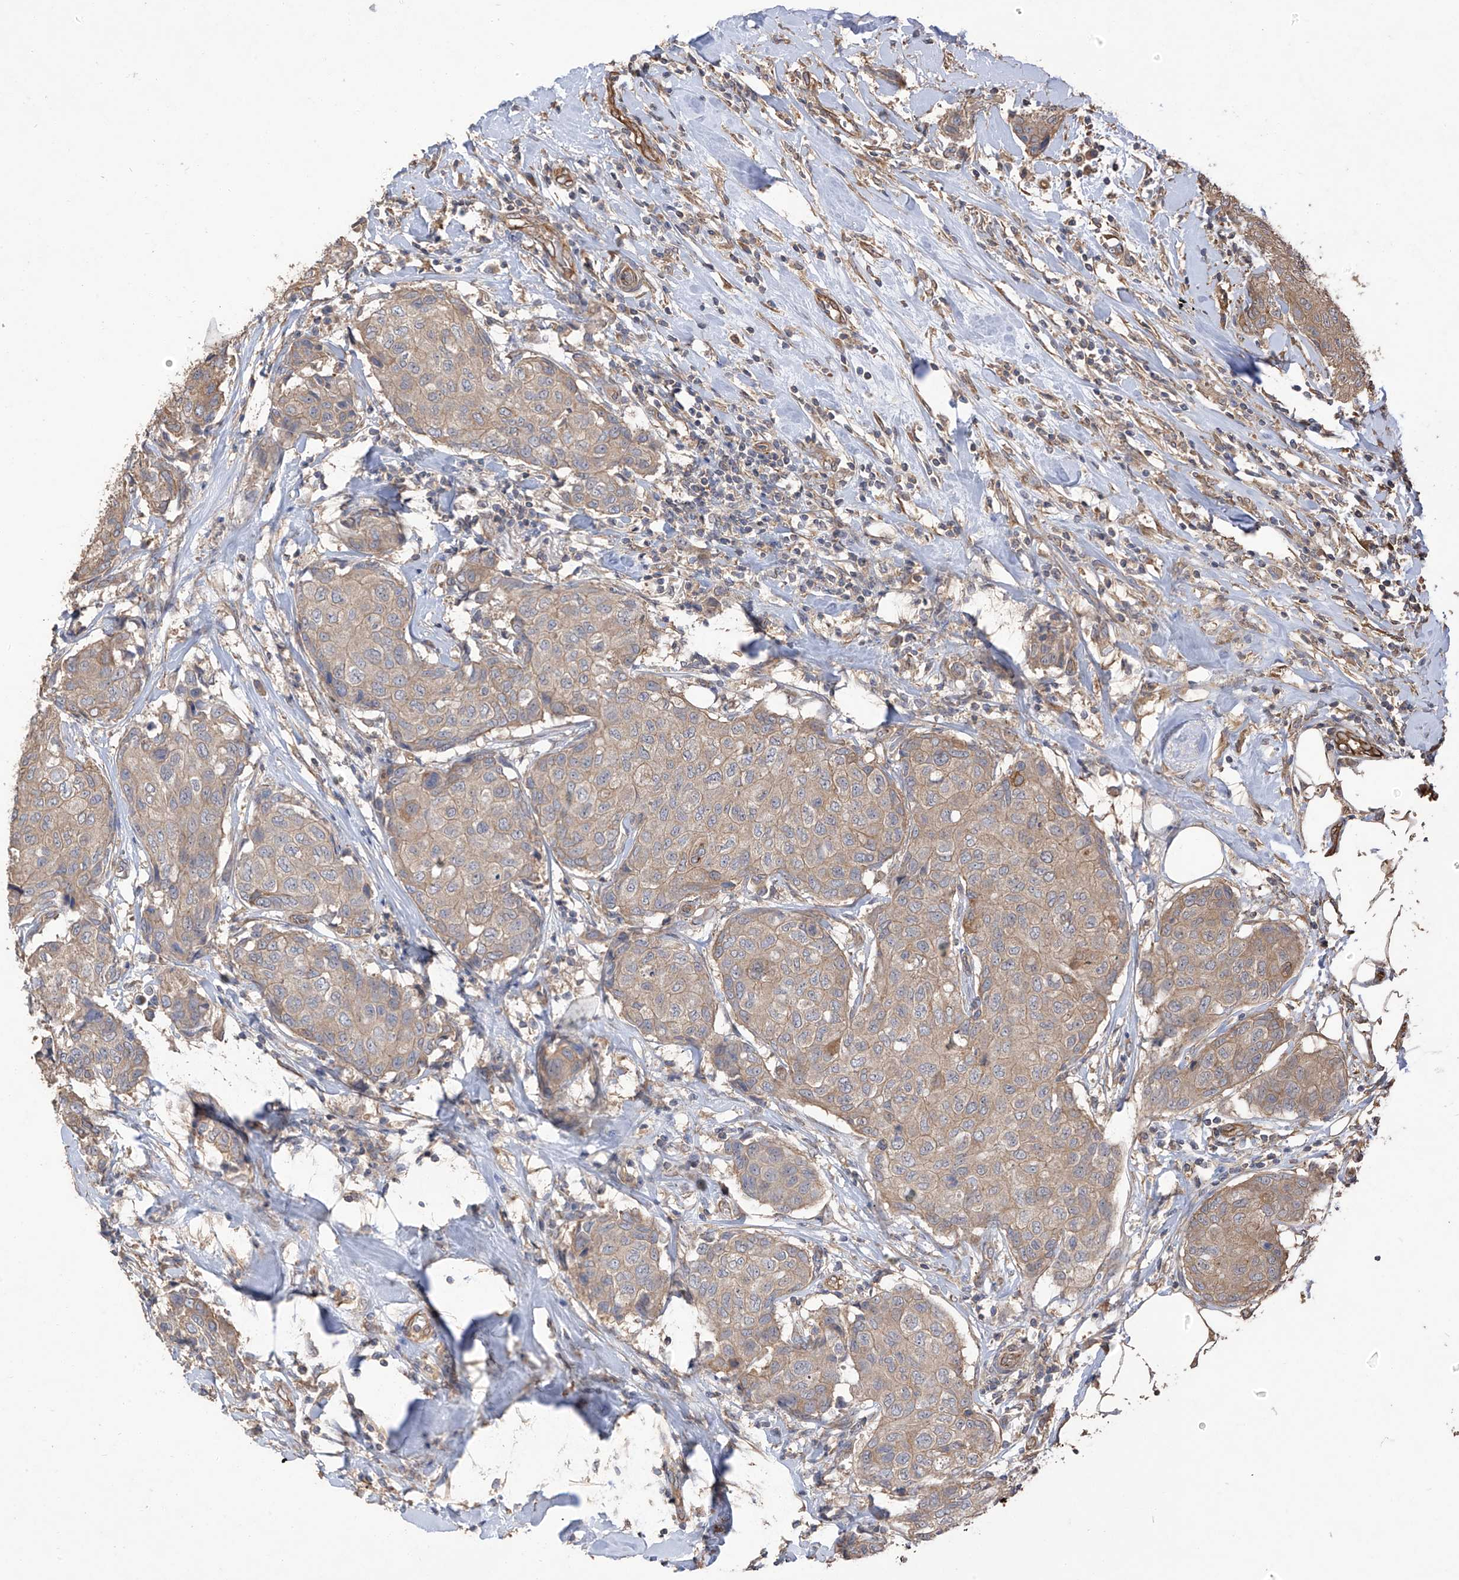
{"staining": {"intensity": "weak", "quantity": ">75%", "location": "cytoplasmic/membranous"}, "tissue": "breast cancer", "cell_type": "Tumor cells", "image_type": "cancer", "snomed": [{"axis": "morphology", "description": "Duct carcinoma"}, {"axis": "topography", "description": "Breast"}], "caption": "The image exhibits staining of breast infiltrating ductal carcinoma, revealing weak cytoplasmic/membranous protein positivity (brown color) within tumor cells.", "gene": "AGBL5", "patient": {"sex": "female", "age": 80}}